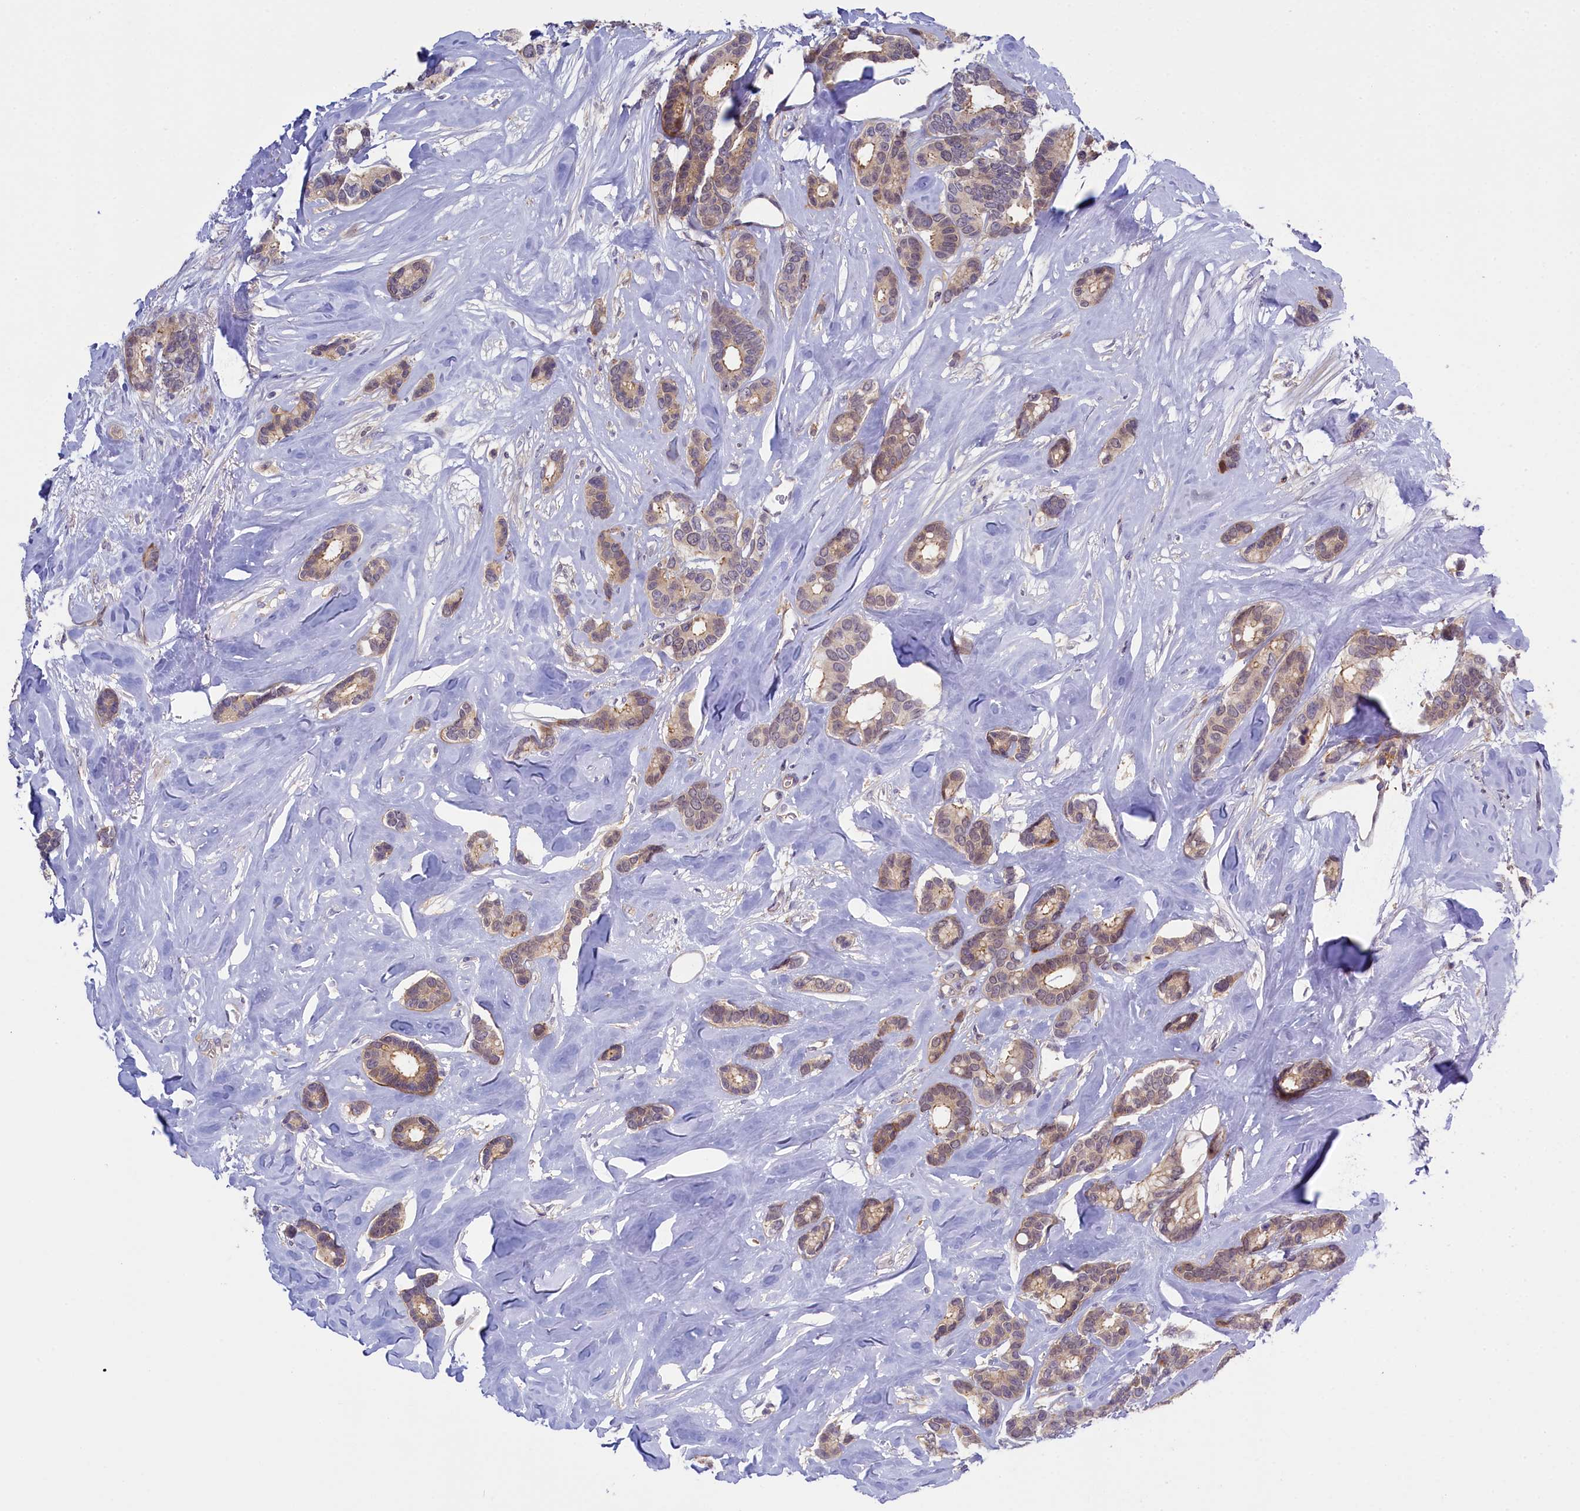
{"staining": {"intensity": "weak", "quantity": ">75%", "location": "cytoplasmic/membranous"}, "tissue": "breast cancer", "cell_type": "Tumor cells", "image_type": "cancer", "snomed": [{"axis": "morphology", "description": "Duct carcinoma"}, {"axis": "topography", "description": "Breast"}], "caption": "This is an image of immunohistochemistry (IHC) staining of breast intraductal carcinoma, which shows weak staining in the cytoplasmic/membranous of tumor cells.", "gene": "CCL23", "patient": {"sex": "female", "age": 87}}